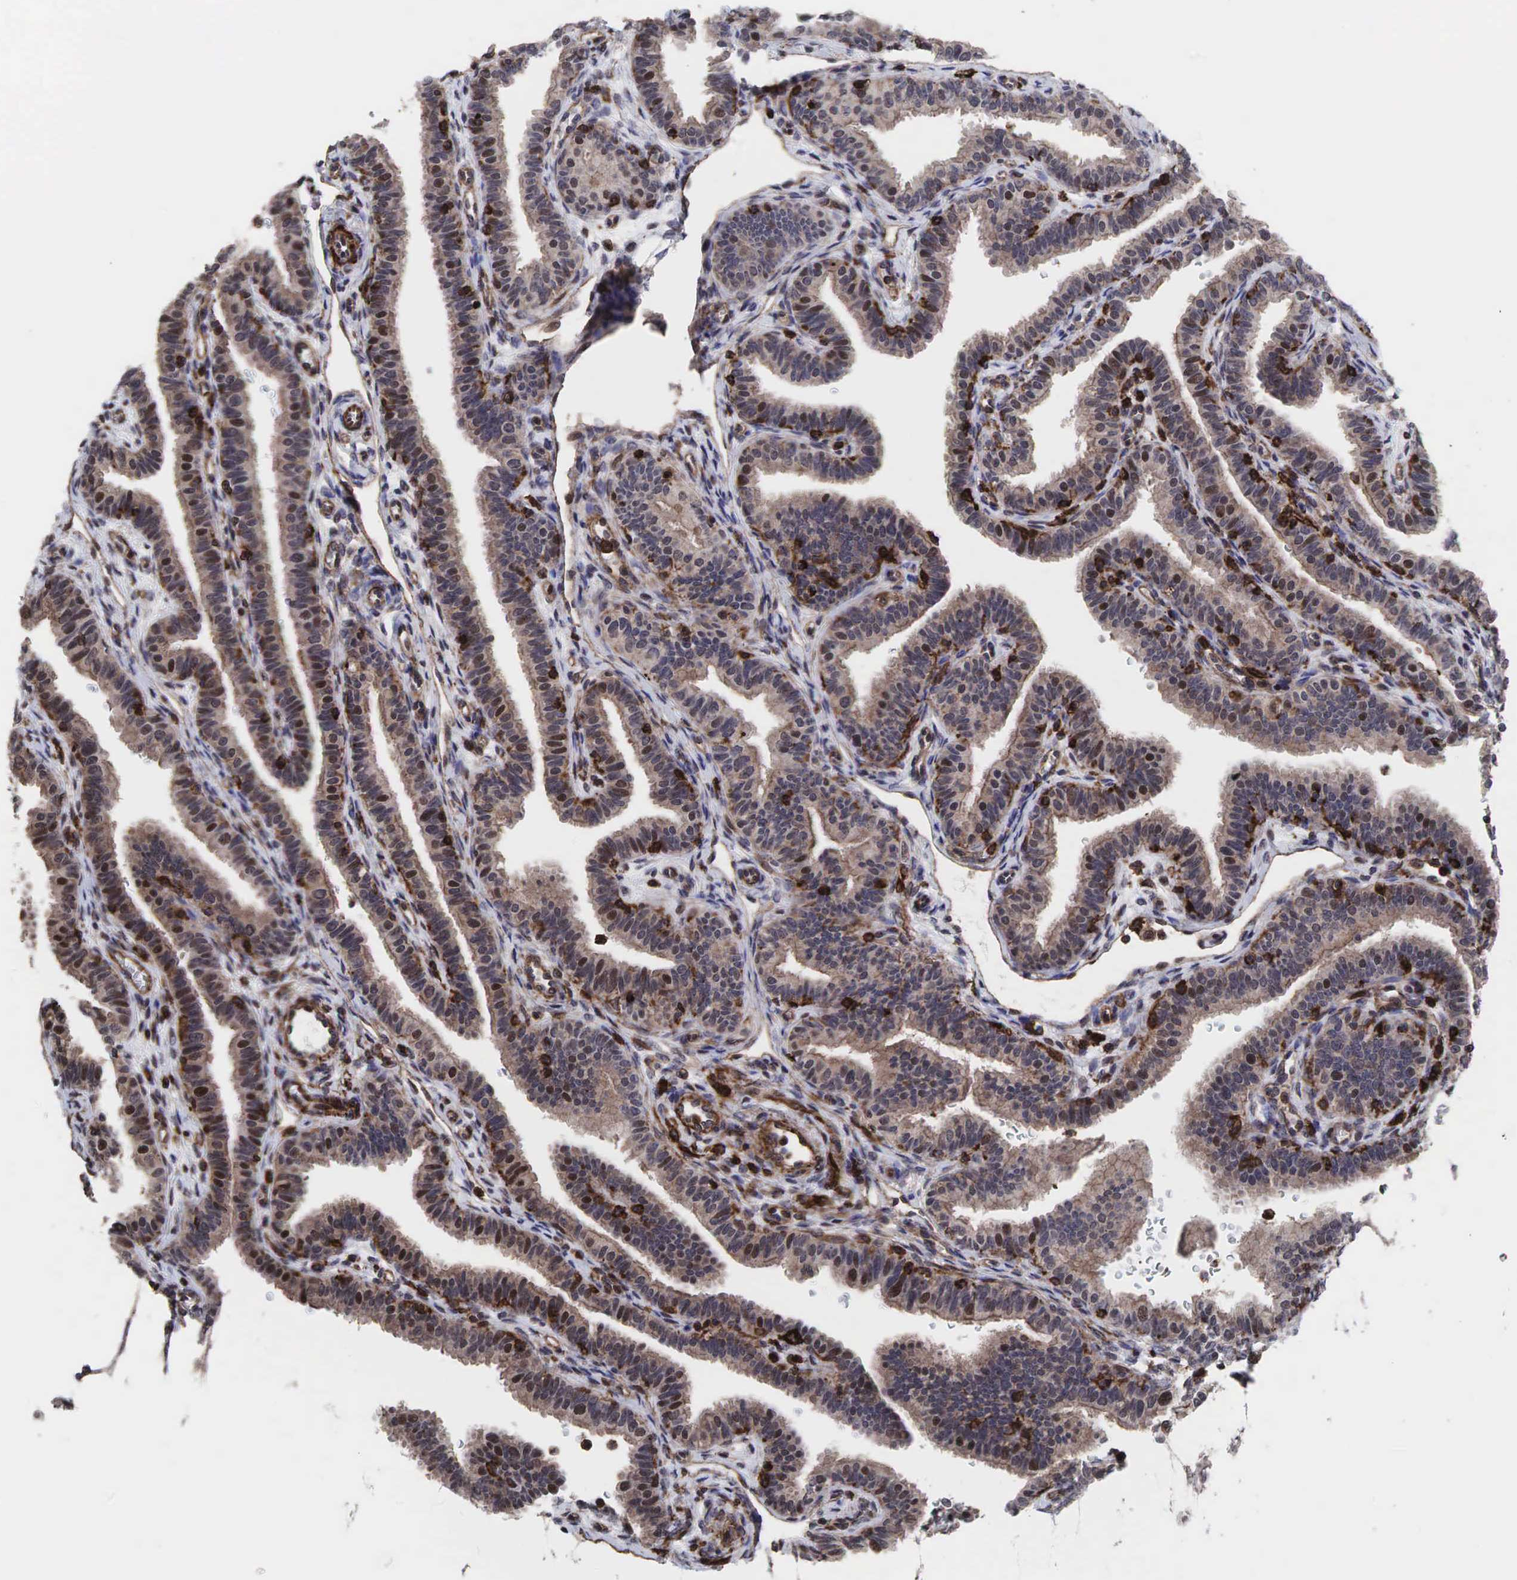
{"staining": {"intensity": "weak", "quantity": ">75%", "location": "cytoplasmic/membranous"}, "tissue": "fallopian tube", "cell_type": "Glandular cells", "image_type": "normal", "snomed": [{"axis": "morphology", "description": "Normal tissue, NOS"}, {"axis": "topography", "description": "Fallopian tube"}], "caption": "High-power microscopy captured an immunohistochemistry image of benign fallopian tube, revealing weak cytoplasmic/membranous staining in approximately >75% of glandular cells.", "gene": "GPRASP1", "patient": {"sex": "female", "age": 32}}